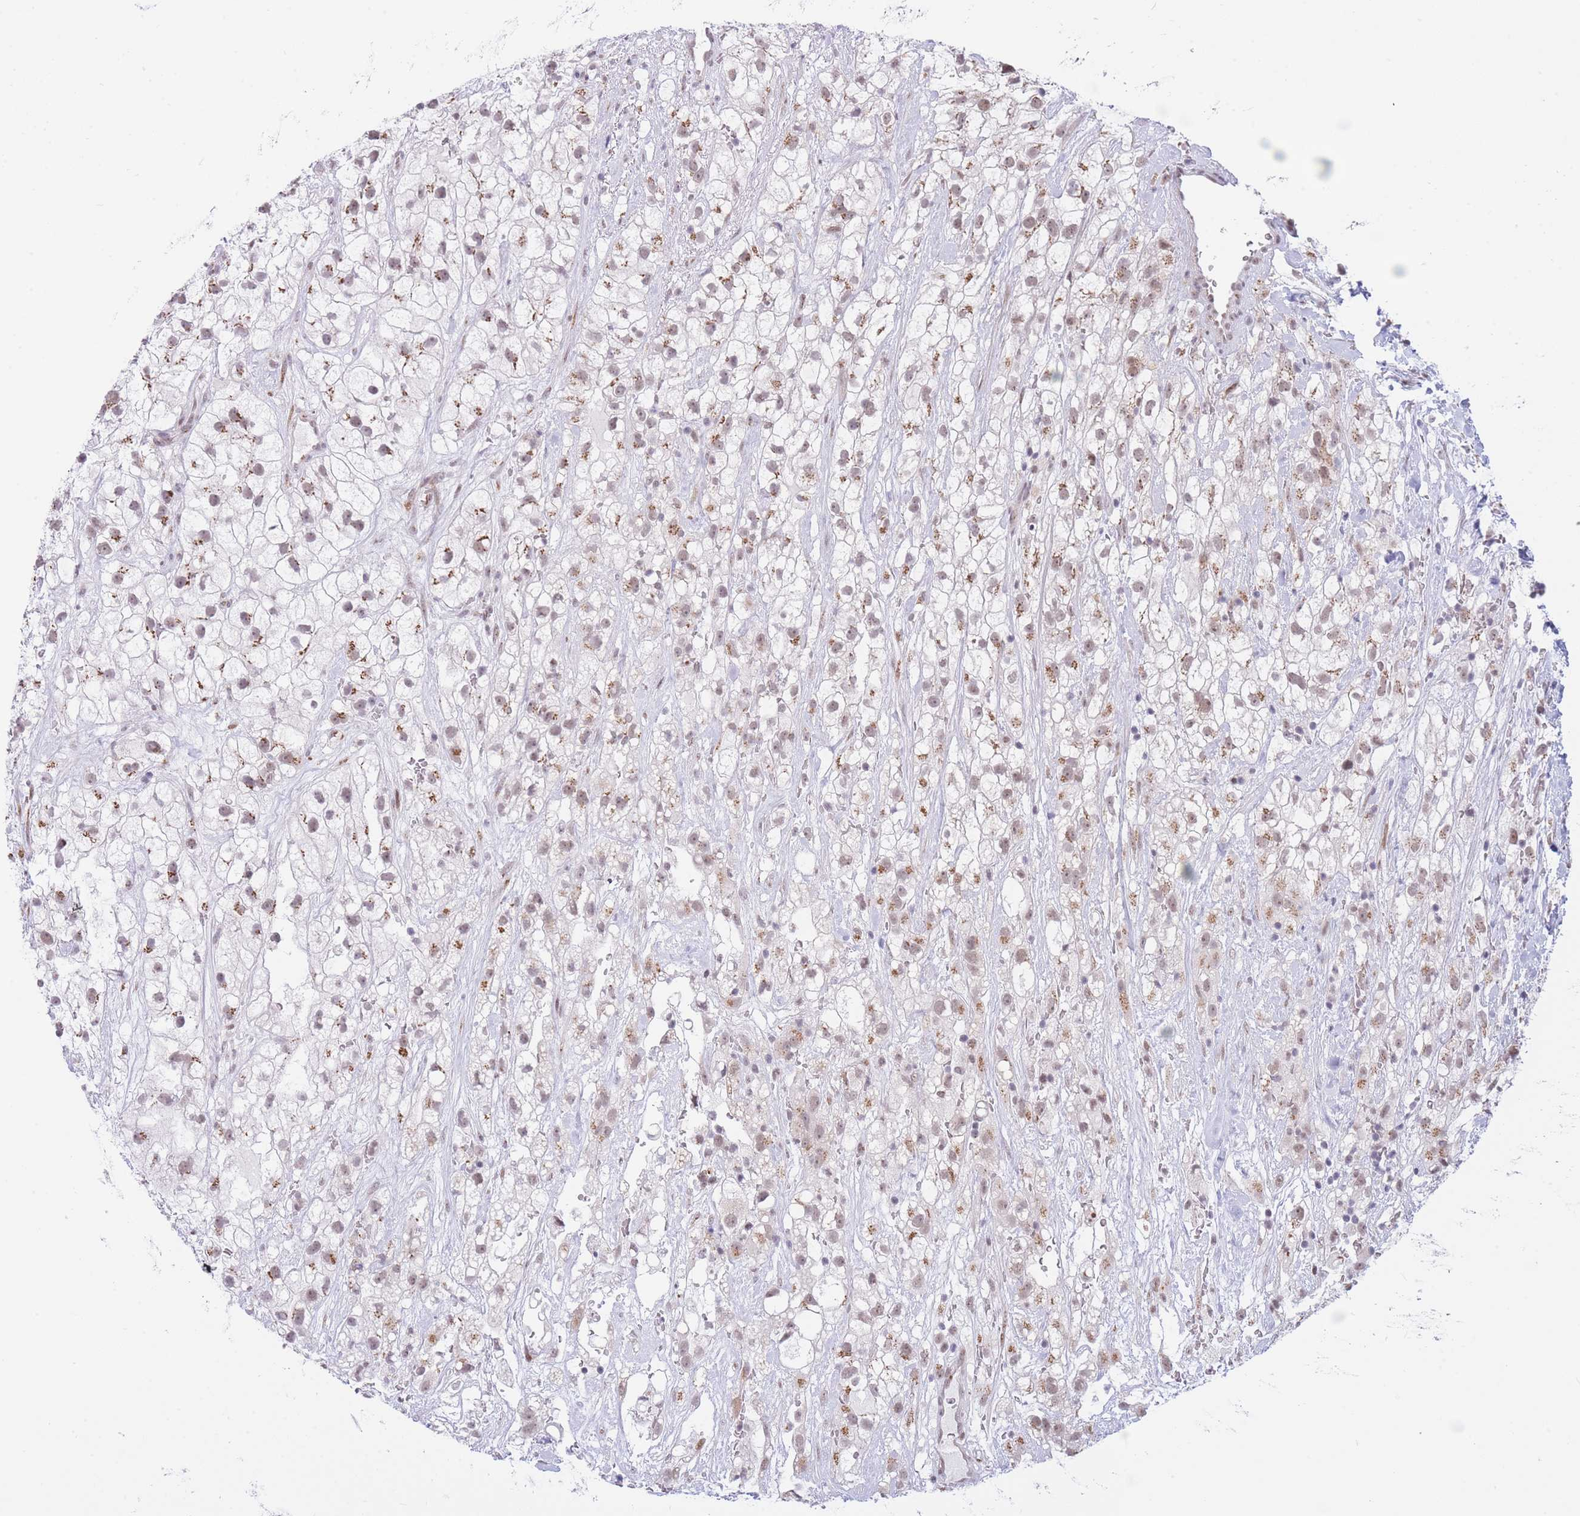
{"staining": {"intensity": "moderate", "quantity": ">75%", "location": "cytoplasmic/membranous,nuclear"}, "tissue": "renal cancer", "cell_type": "Tumor cells", "image_type": "cancer", "snomed": [{"axis": "morphology", "description": "Adenocarcinoma, NOS"}, {"axis": "topography", "description": "Kidney"}], "caption": "Renal cancer (adenocarcinoma) stained for a protein reveals moderate cytoplasmic/membranous and nuclear positivity in tumor cells. (DAB (3,3'-diaminobenzidine) IHC with brightfield microscopy, high magnification).", "gene": "INO80C", "patient": {"sex": "male", "age": 59}}